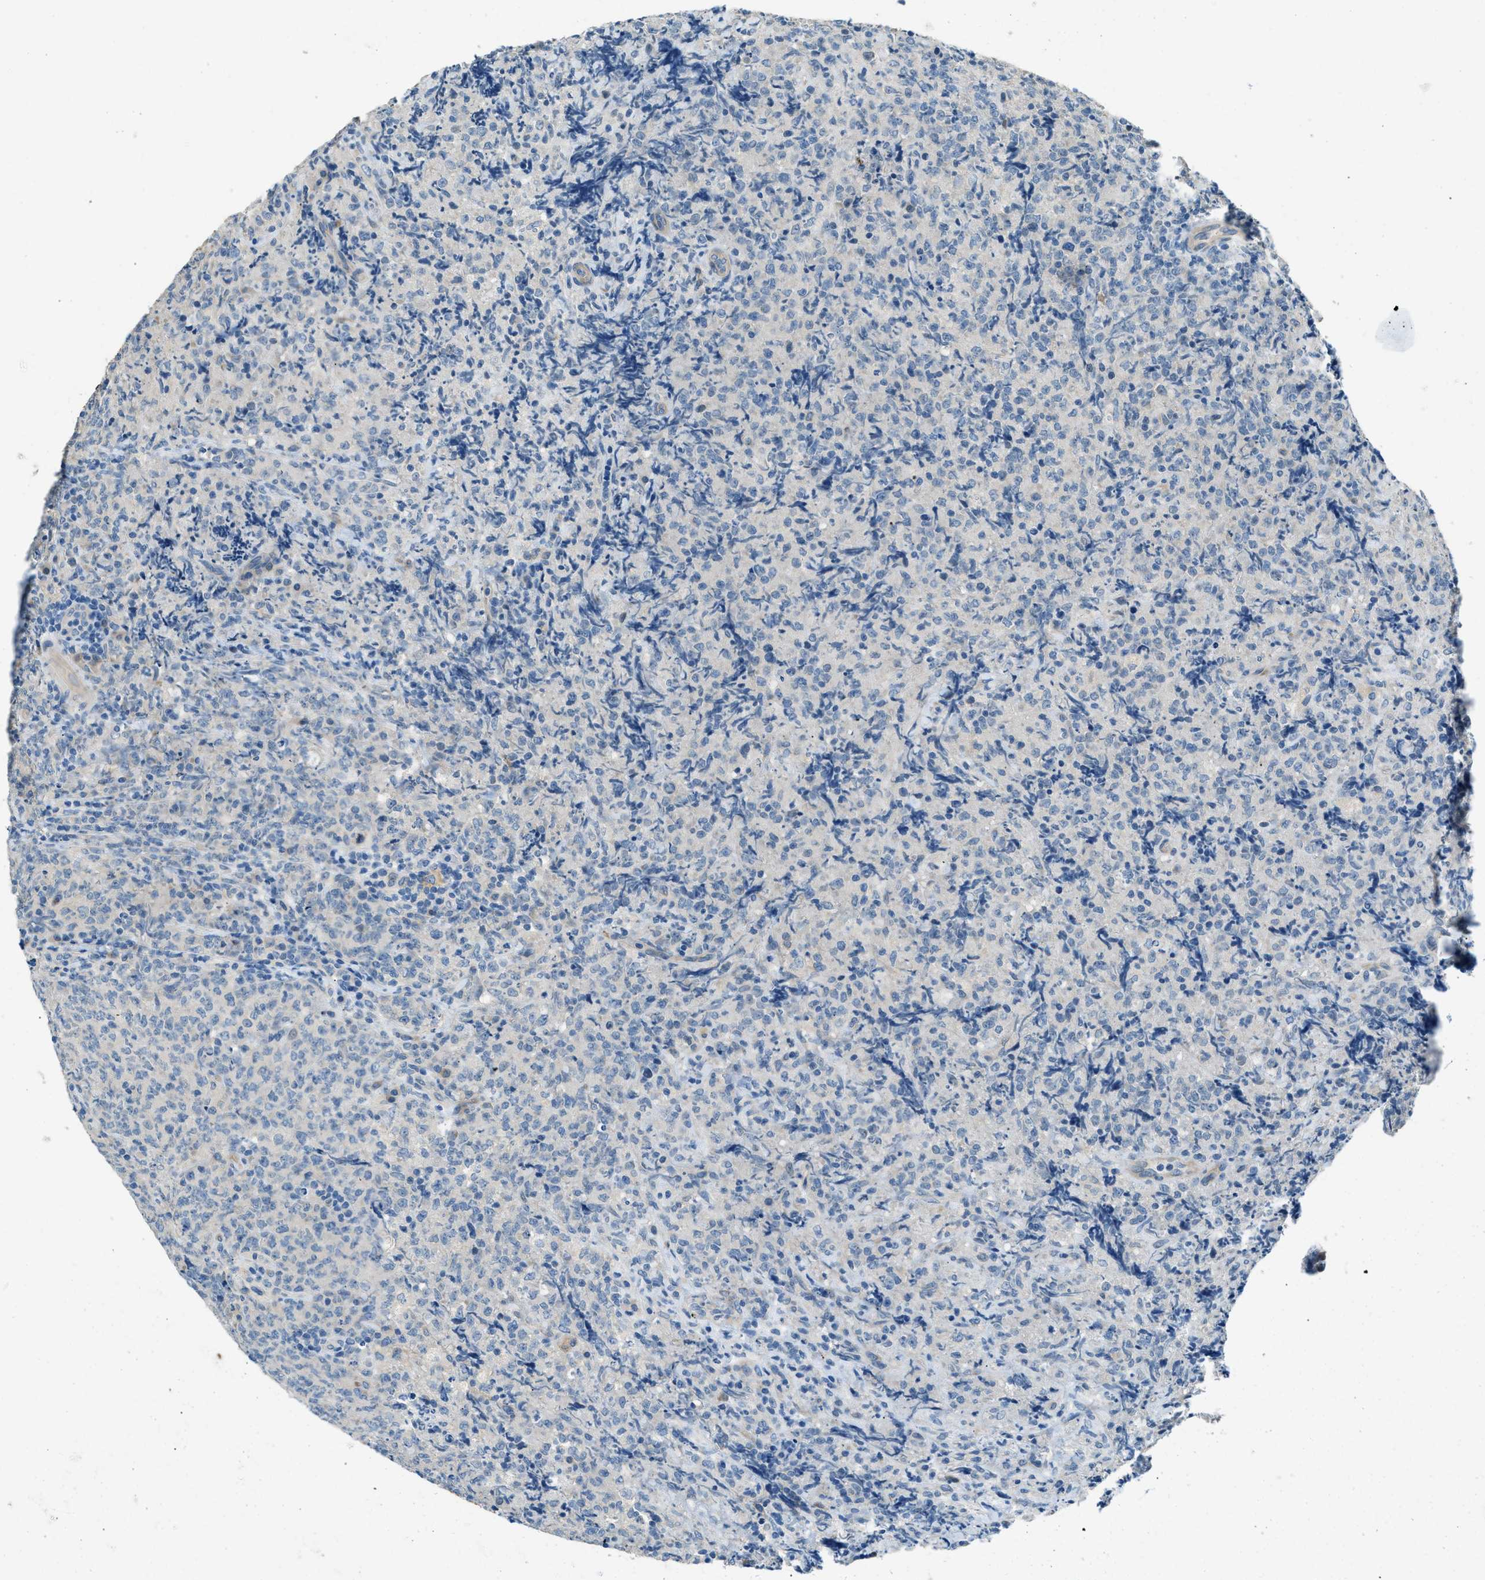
{"staining": {"intensity": "negative", "quantity": "none", "location": "none"}, "tissue": "lymphoma", "cell_type": "Tumor cells", "image_type": "cancer", "snomed": [{"axis": "morphology", "description": "Malignant lymphoma, non-Hodgkin's type, High grade"}, {"axis": "topography", "description": "Tonsil"}], "caption": "This is an immunohistochemistry (IHC) photomicrograph of malignant lymphoma, non-Hodgkin's type (high-grade). There is no positivity in tumor cells.", "gene": "ZNF367", "patient": {"sex": "female", "age": 36}}